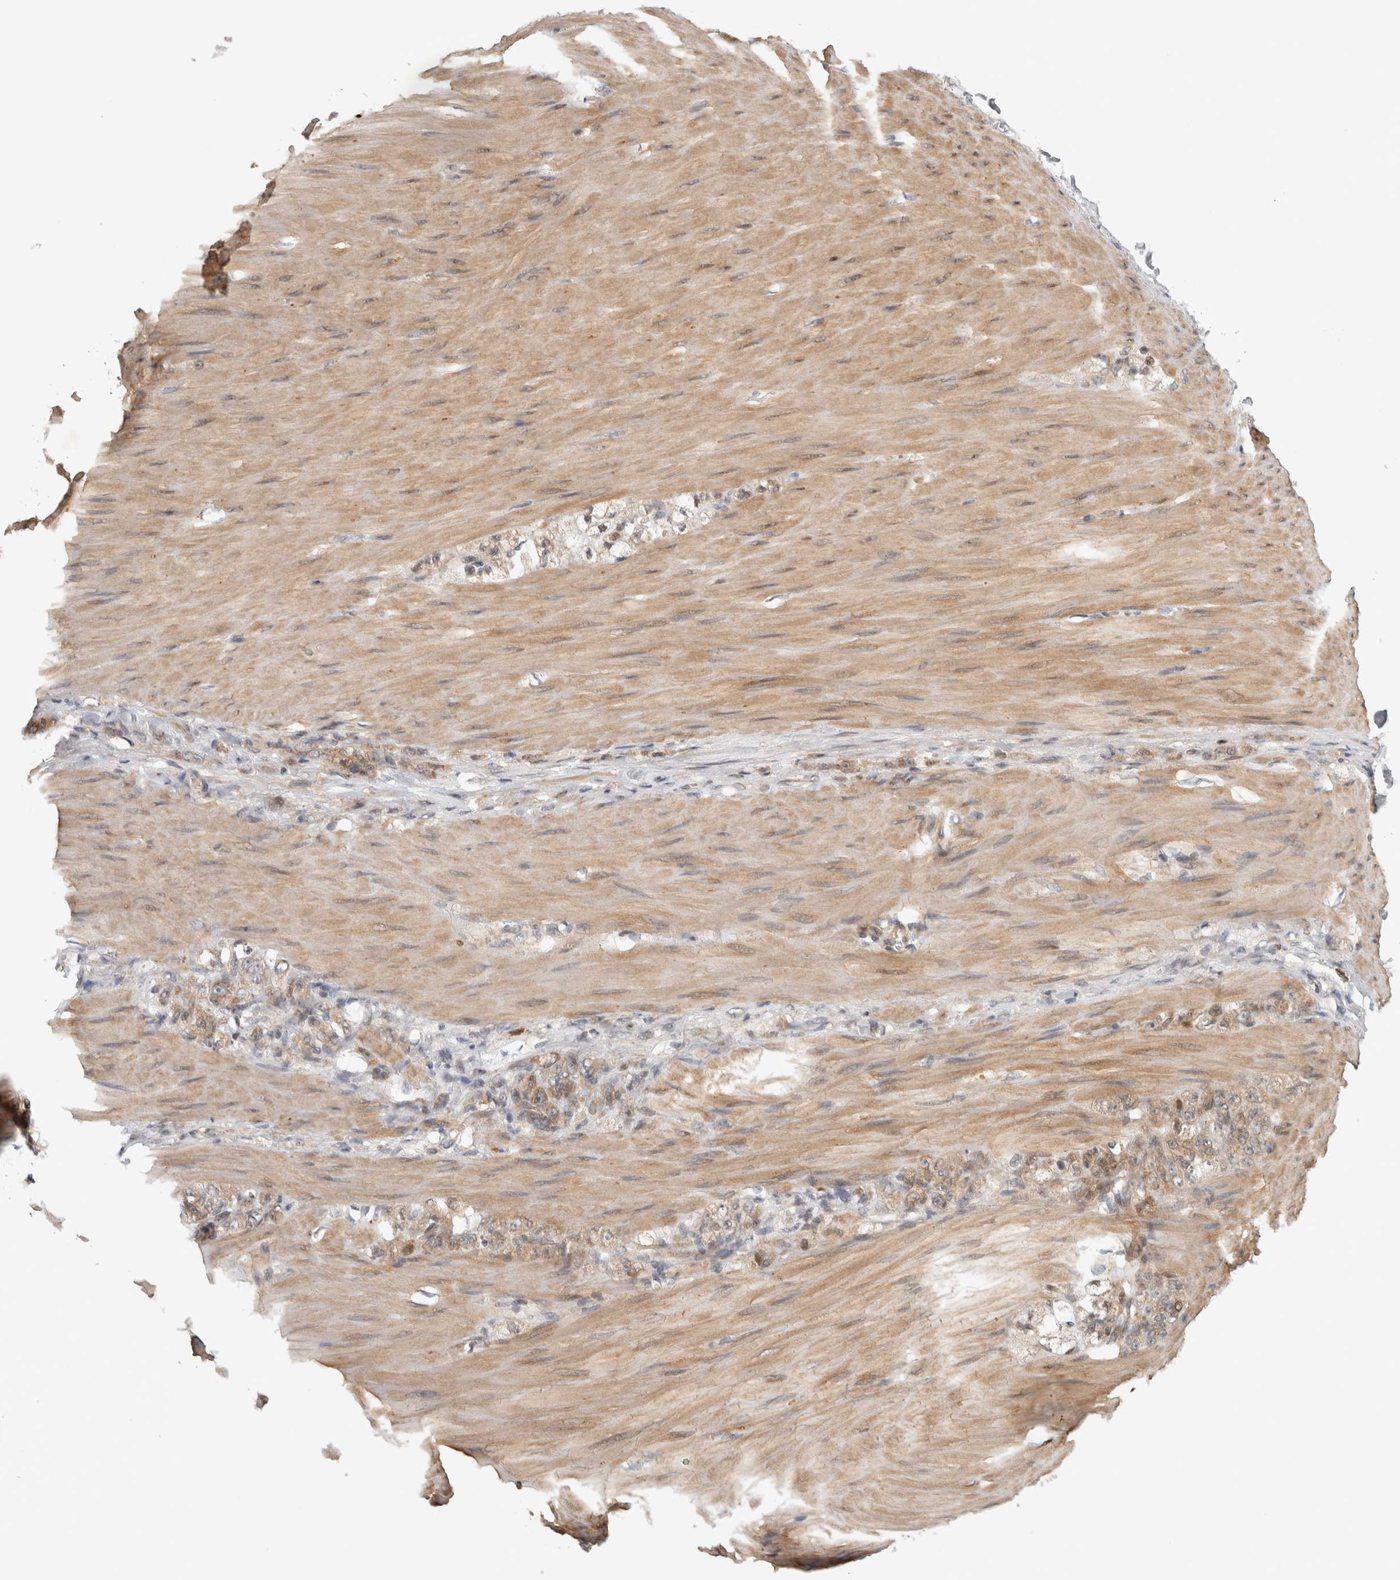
{"staining": {"intensity": "moderate", "quantity": ">75%", "location": "cytoplasmic/membranous"}, "tissue": "stomach cancer", "cell_type": "Tumor cells", "image_type": "cancer", "snomed": [{"axis": "morphology", "description": "Normal tissue, NOS"}, {"axis": "morphology", "description": "Adenocarcinoma, NOS"}, {"axis": "topography", "description": "Stomach"}], "caption": "DAB (3,3'-diaminobenzidine) immunohistochemical staining of stomach adenocarcinoma shows moderate cytoplasmic/membranous protein expression in about >75% of tumor cells. Nuclei are stained in blue.", "gene": "KDM8", "patient": {"sex": "male", "age": 82}}